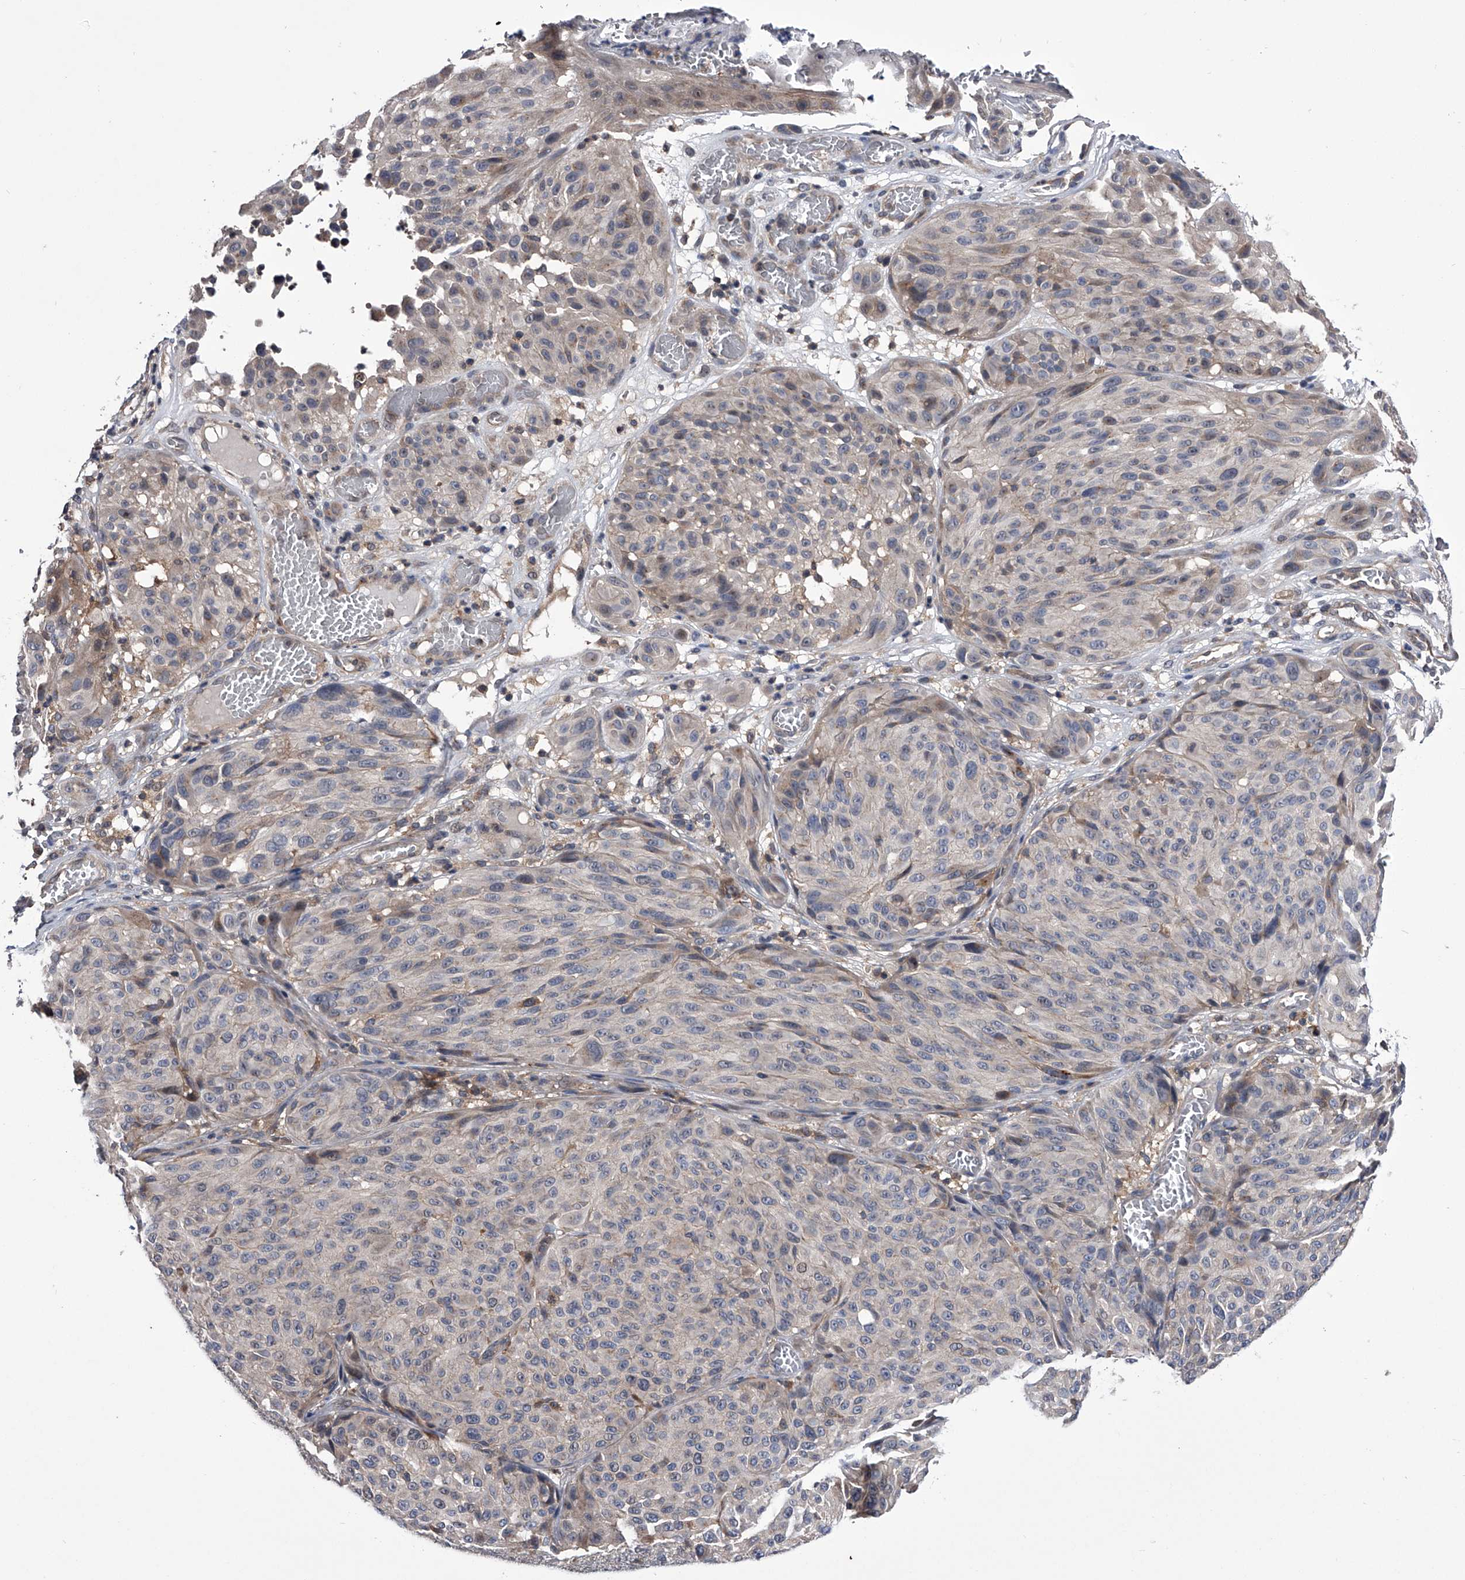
{"staining": {"intensity": "negative", "quantity": "none", "location": "none"}, "tissue": "melanoma", "cell_type": "Tumor cells", "image_type": "cancer", "snomed": [{"axis": "morphology", "description": "Malignant melanoma, NOS"}, {"axis": "topography", "description": "Skin"}], "caption": "Melanoma stained for a protein using IHC demonstrates no positivity tumor cells.", "gene": "PAN3", "patient": {"sex": "male", "age": 83}}